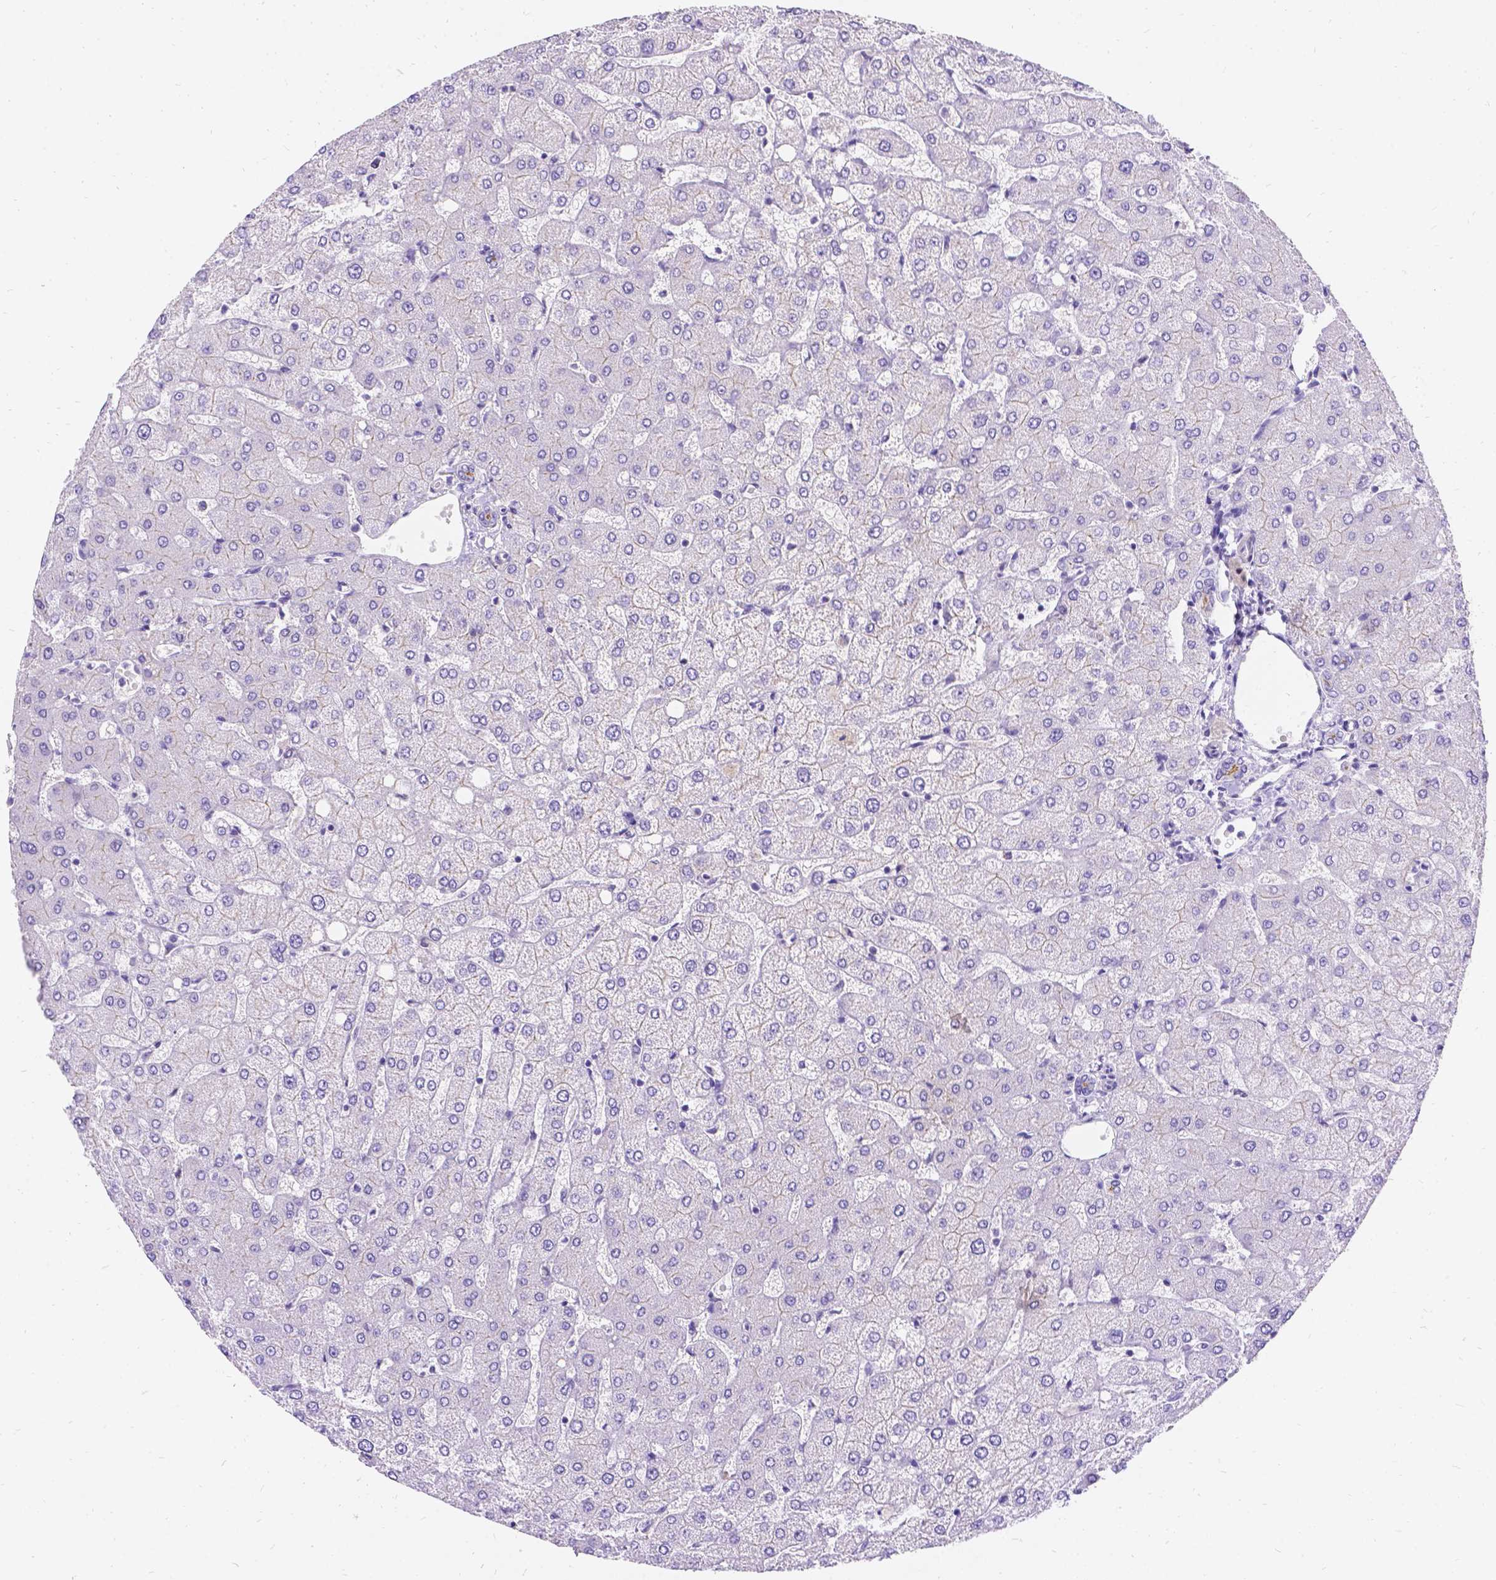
{"staining": {"intensity": "negative", "quantity": "none", "location": "none"}, "tissue": "liver", "cell_type": "Cholangiocytes", "image_type": "normal", "snomed": [{"axis": "morphology", "description": "Normal tissue, NOS"}, {"axis": "topography", "description": "Liver"}], "caption": "Cholangiocytes show no significant protein expression in unremarkable liver. The staining is performed using DAB (3,3'-diaminobenzidine) brown chromogen with nuclei counter-stained in using hematoxylin.", "gene": "PALS1", "patient": {"sex": "female", "age": 54}}